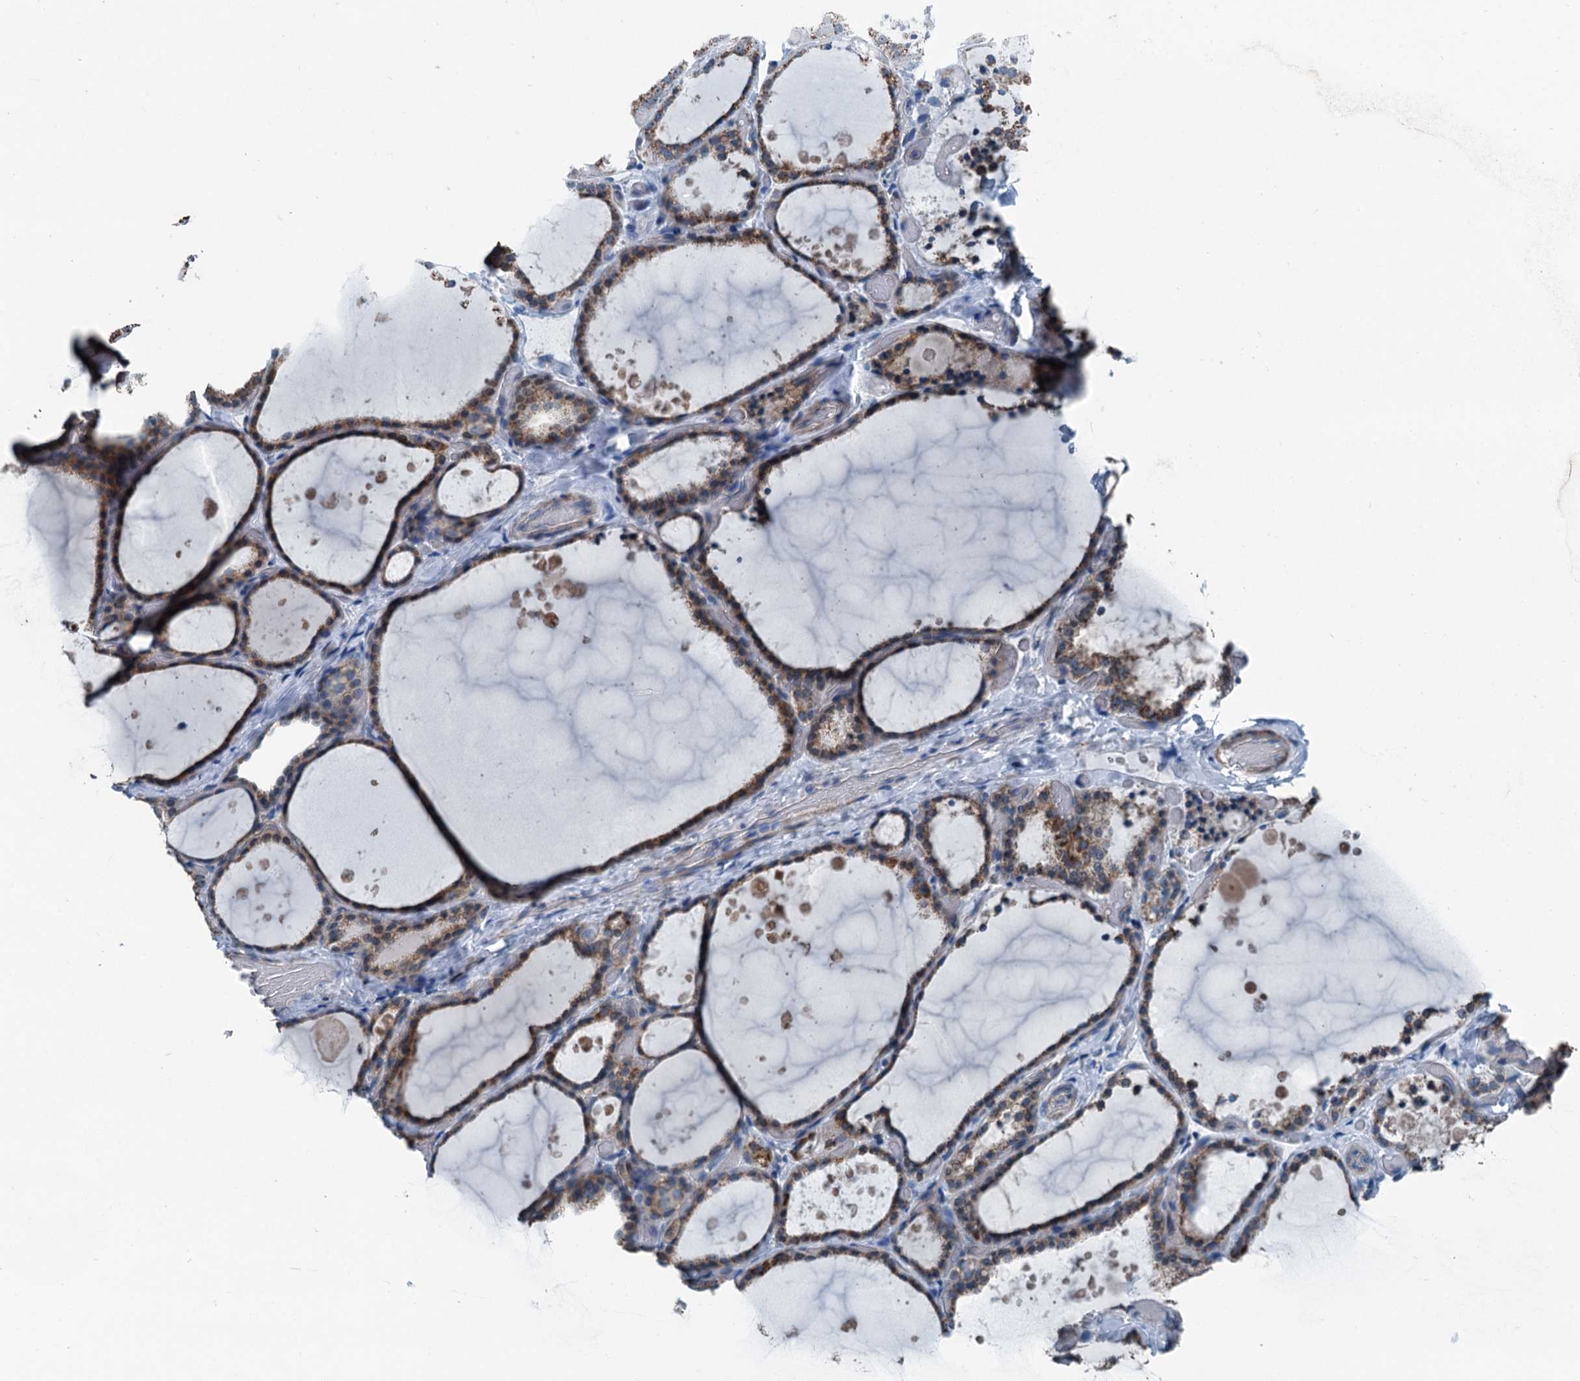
{"staining": {"intensity": "moderate", "quantity": ">75%", "location": "cytoplasmic/membranous"}, "tissue": "thyroid gland", "cell_type": "Glandular cells", "image_type": "normal", "snomed": [{"axis": "morphology", "description": "Normal tissue, NOS"}, {"axis": "topography", "description": "Thyroid gland"}], "caption": "This histopathology image displays immunohistochemistry staining of normal human thyroid gland, with medium moderate cytoplasmic/membranous expression in about >75% of glandular cells.", "gene": "TRPT1", "patient": {"sex": "female", "age": 44}}